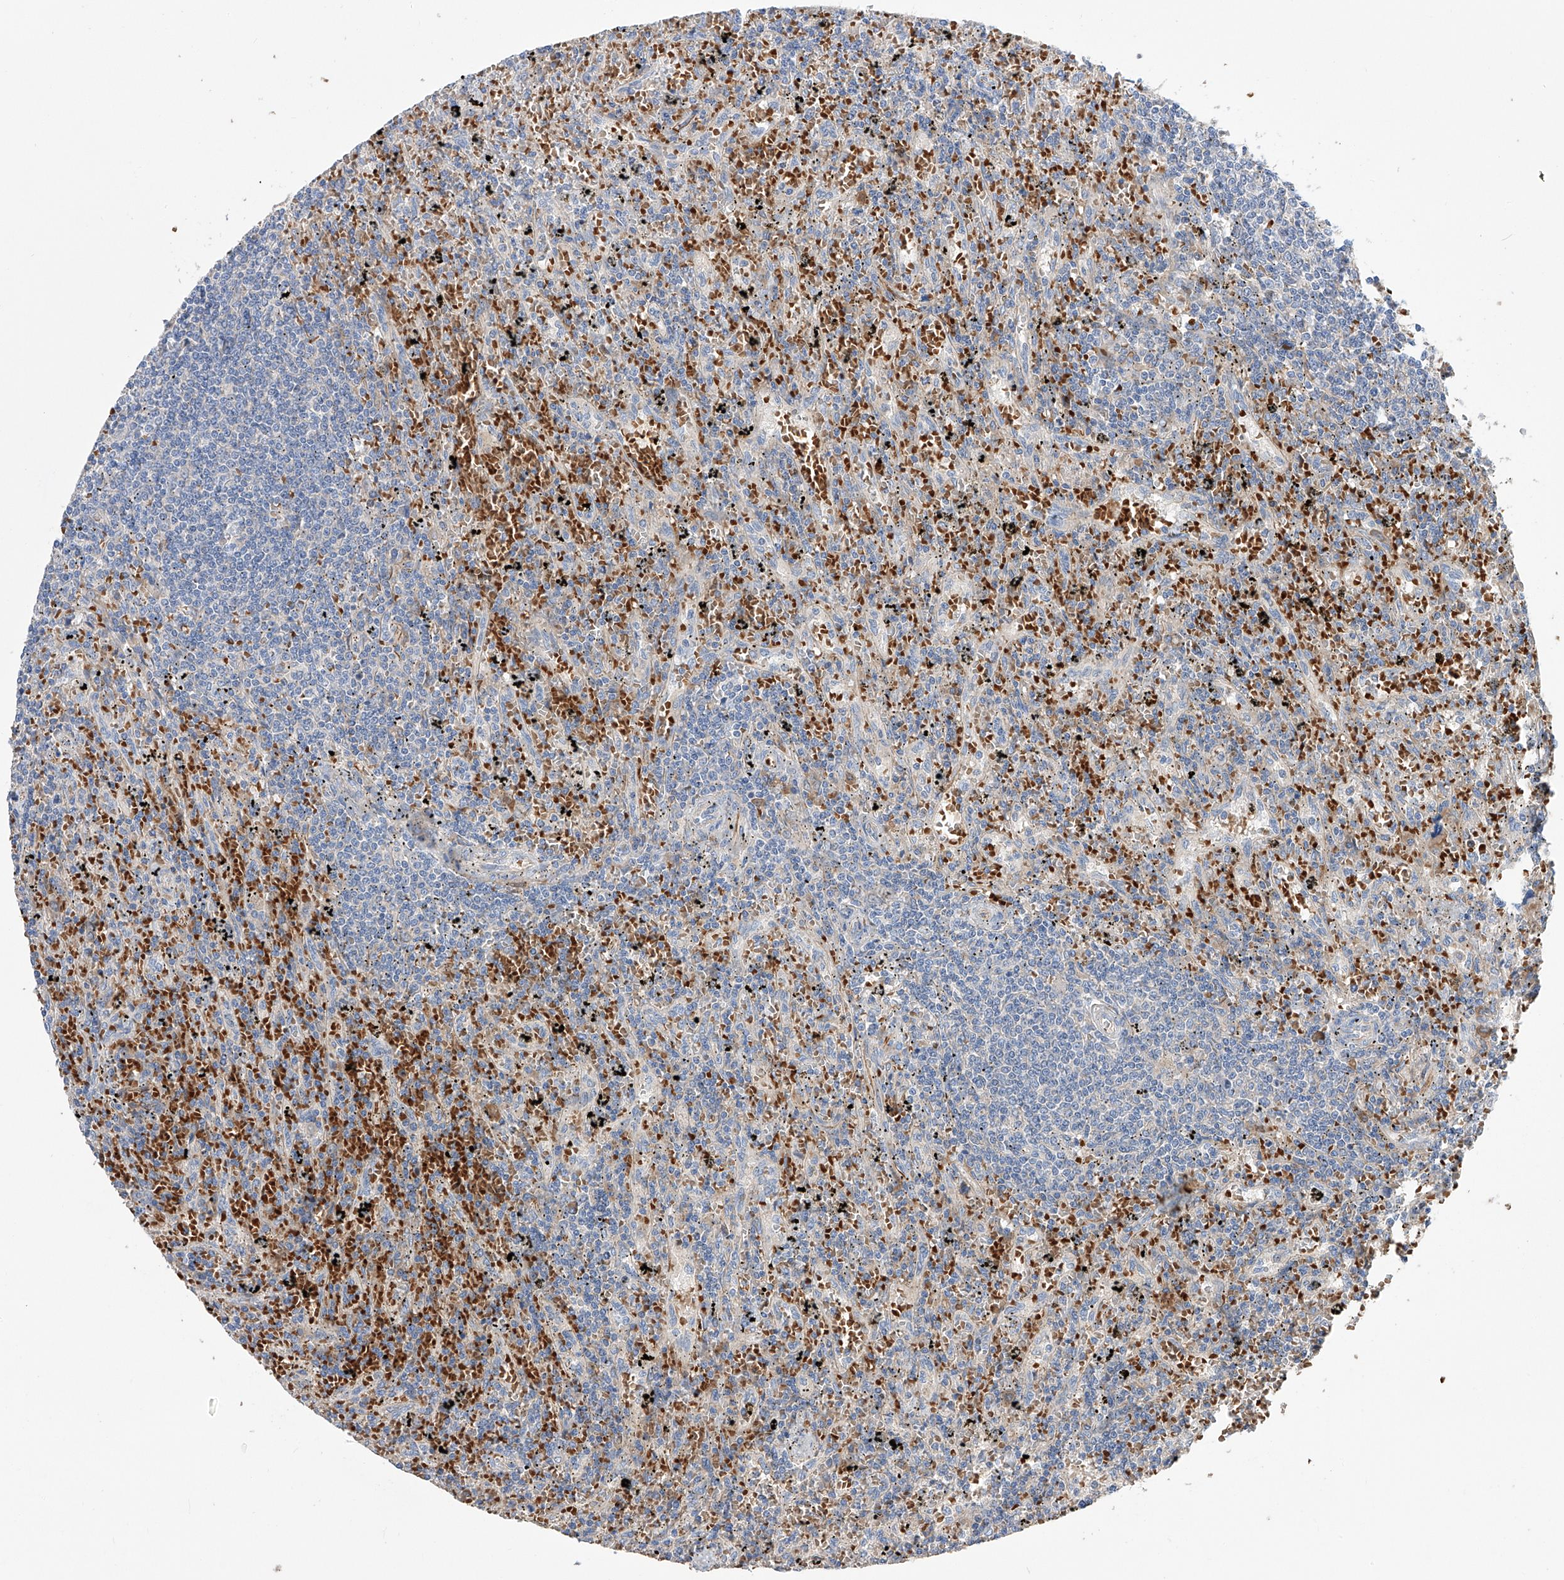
{"staining": {"intensity": "negative", "quantity": "none", "location": "none"}, "tissue": "lymphoma", "cell_type": "Tumor cells", "image_type": "cancer", "snomed": [{"axis": "morphology", "description": "Malignant lymphoma, non-Hodgkin's type, Low grade"}, {"axis": "topography", "description": "Spleen"}], "caption": "Tumor cells show no significant protein positivity in lymphoma.", "gene": "NFATC4", "patient": {"sex": "male", "age": 76}}